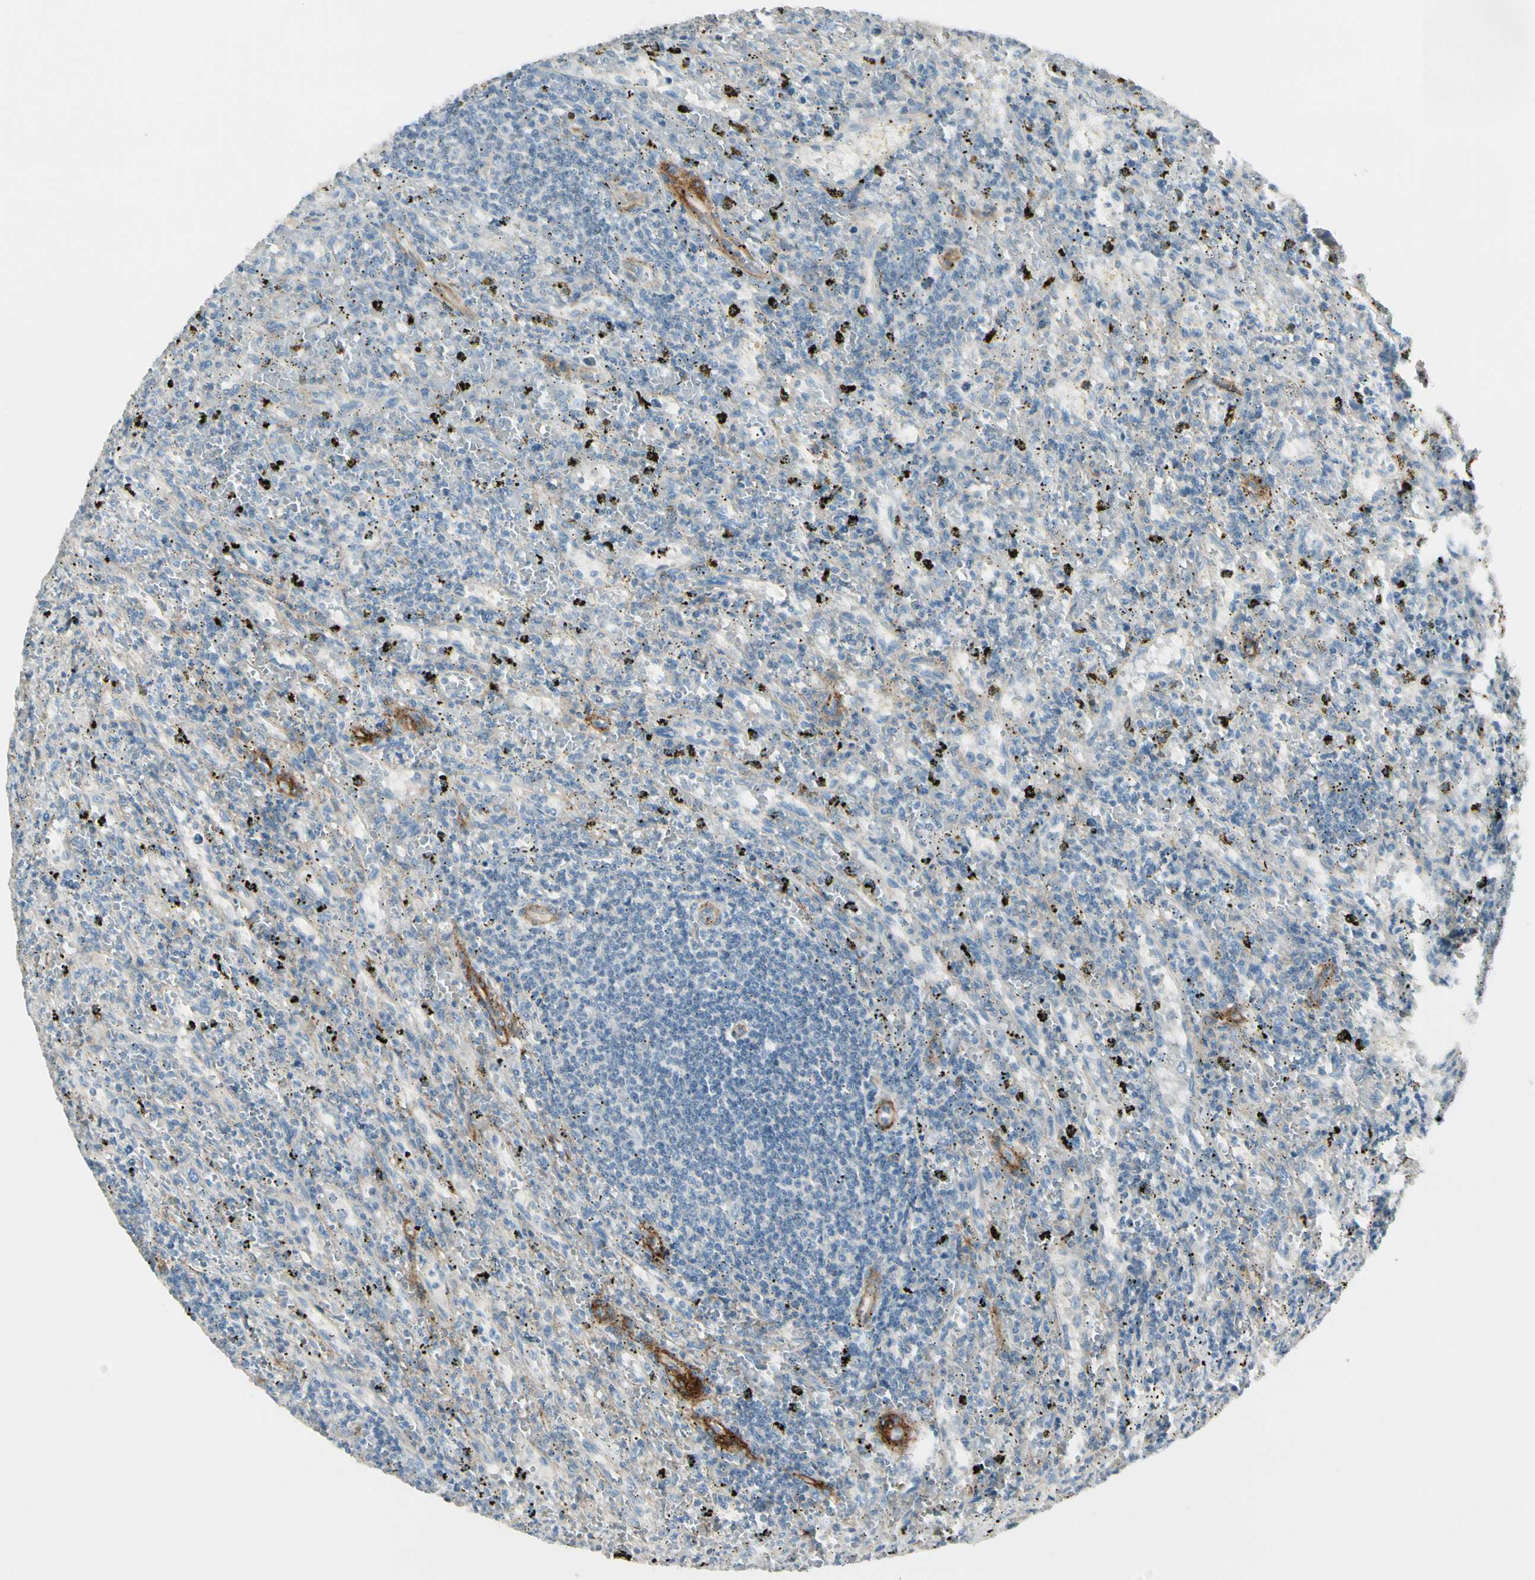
{"staining": {"intensity": "negative", "quantity": "none", "location": "none"}, "tissue": "lymphoma", "cell_type": "Tumor cells", "image_type": "cancer", "snomed": [{"axis": "morphology", "description": "Malignant lymphoma, non-Hodgkin's type, Low grade"}, {"axis": "topography", "description": "Spleen"}], "caption": "Histopathology image shows no significant protein expression in tumor cells of lymphoma. Nuclei are stained in blue.", "gene": "ITGA3", "patient": {"sex": "male", "age": 76}}